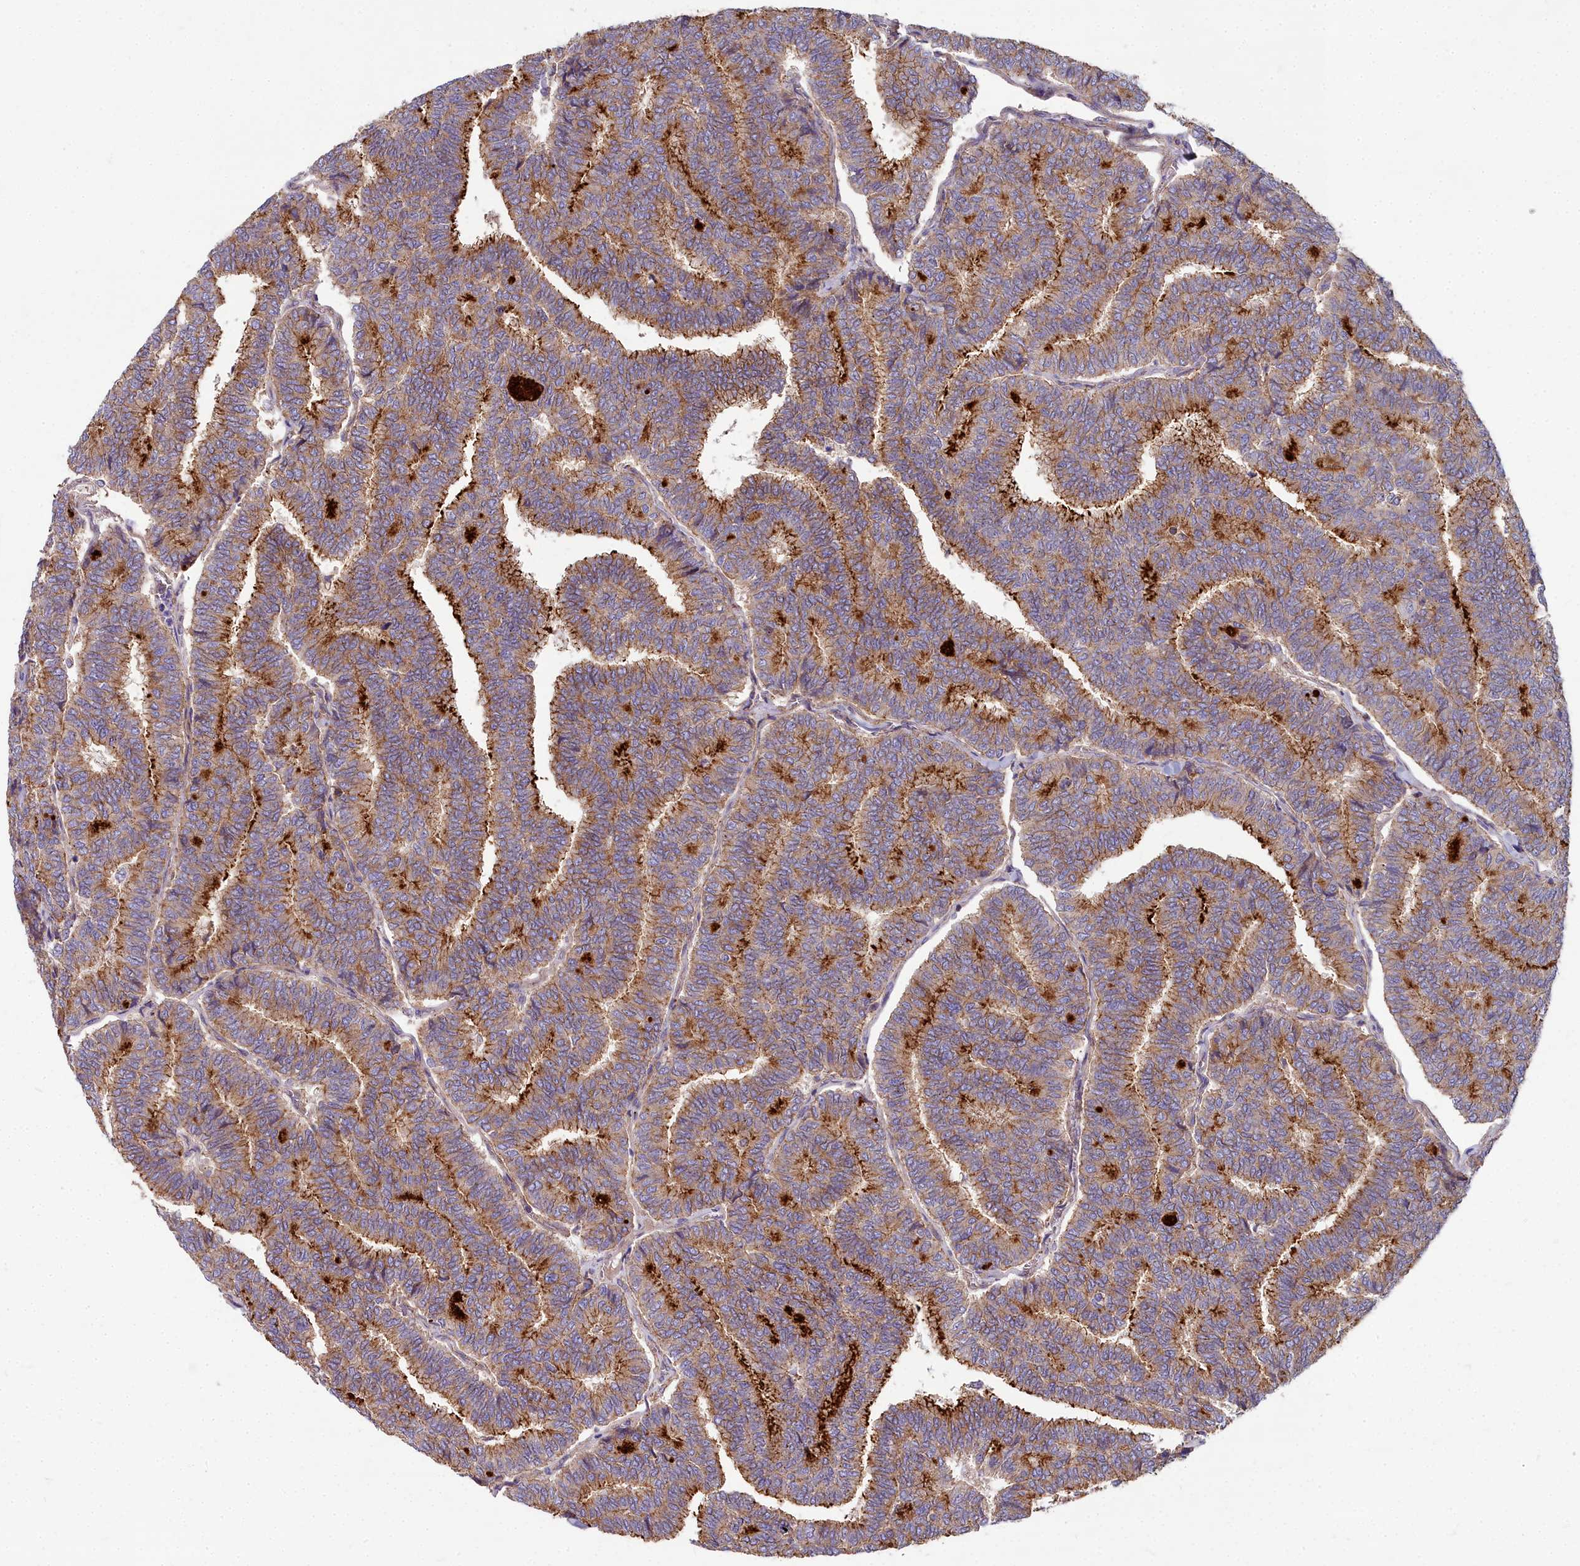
{"staining": {"intensity": "moderate", "quantity": ">75%", "location": "cytoplasmic/membranous"}, "tissue": "thyroid cancer", "cell_type": "Tumor cells", "image_type": "cancer", "snomed": [{"axis": "morphology", "description": "Papillary adenocarcinoma, NOS"}, {"axis": "topography", "description": "Thyroid gland"}], "caption": "A photomicrograph showing moderate cytoplasmic/membranous positivity in approximately >75% of tumor cells in thyroid cancer, as visualized by brown immunohistochemical staining.", "gene": "FRMPD1", "patient": {"sex": "female", "age": 35}}